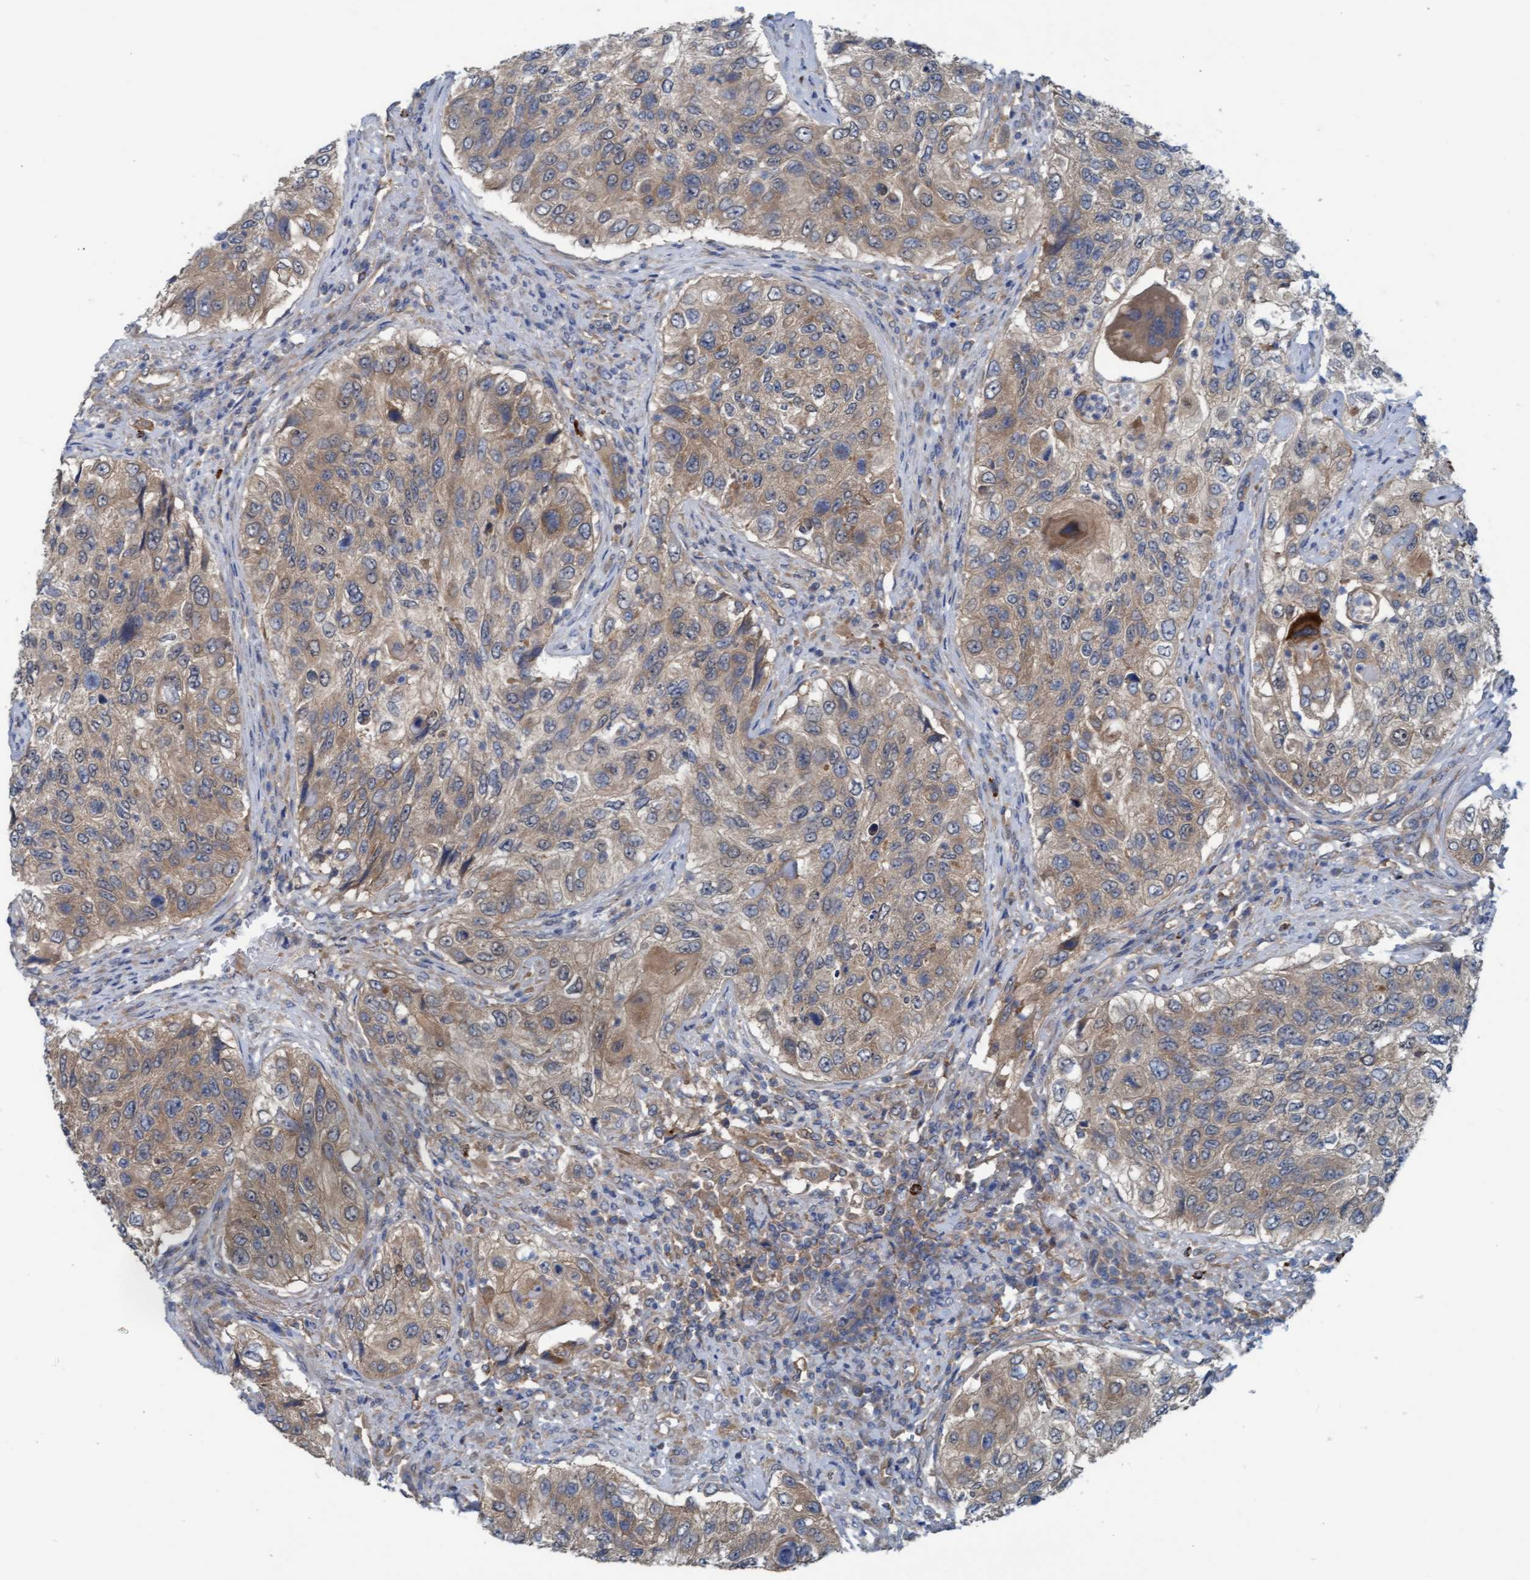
{"staining": {"intensity": "weak", "quantity": ">75%", "location": "cytoplasmic/membranous"}, "tissue": "urothelial cancer", "cell_type": "Tumor cells", "image_type": "cancer", "snomed": [{"axis": "morphology", "description": "Urothelial carcinoma, High grade"}, {"axis": "topography", "description": "Urinary bladder"}], "caption": "Immunohistochemical staining of urothelial cancer exhibits low levels of weak cytoplasmic/membranous expression in about >75% of tumor cells. The staining is performed using DAB (3,3'-diaminobenzidine) brown chromogen to label protein expression. The nuclei are counter-stained blue using hematoxylin.", "gene": "LRSAM1", "patient": {"sex": "female", "age": 60}}